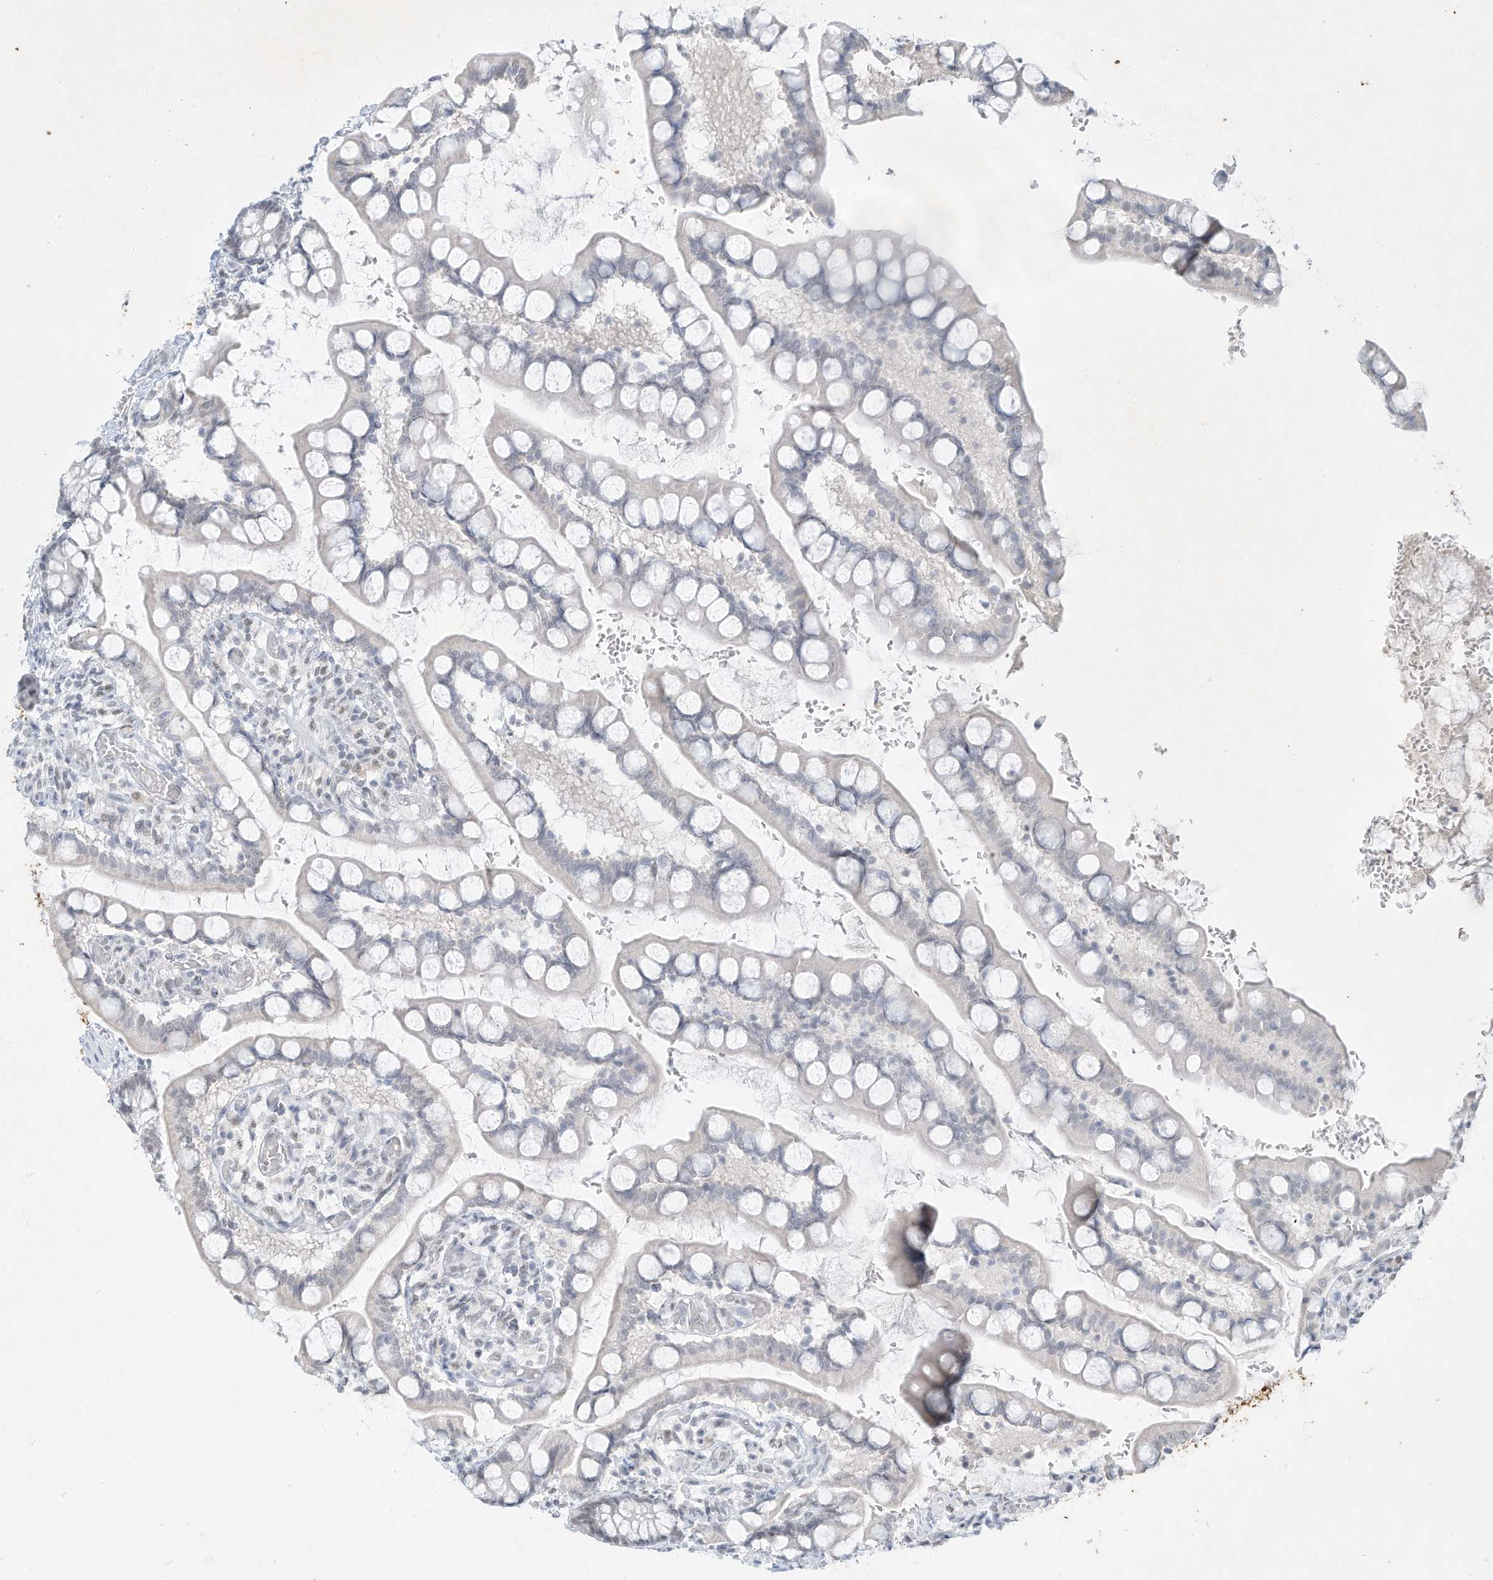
{"staining": {"intensity": "negative", "quantity": "none", "location": "none"}, "tissue": "small intestine", "cell_type": "Glandular cells", "image_type": "normal", "snomed": [{"axis": "morphology", "description": "Normal tissue, NOS"}, {"axis": "topography", "description": "Small intestine"}], "caption": "An image of small intestine stained for a protein exhibits no brown staining in glandular cells.", "gene": "PGC", "patient": {"sex": "male", "age": 52}}